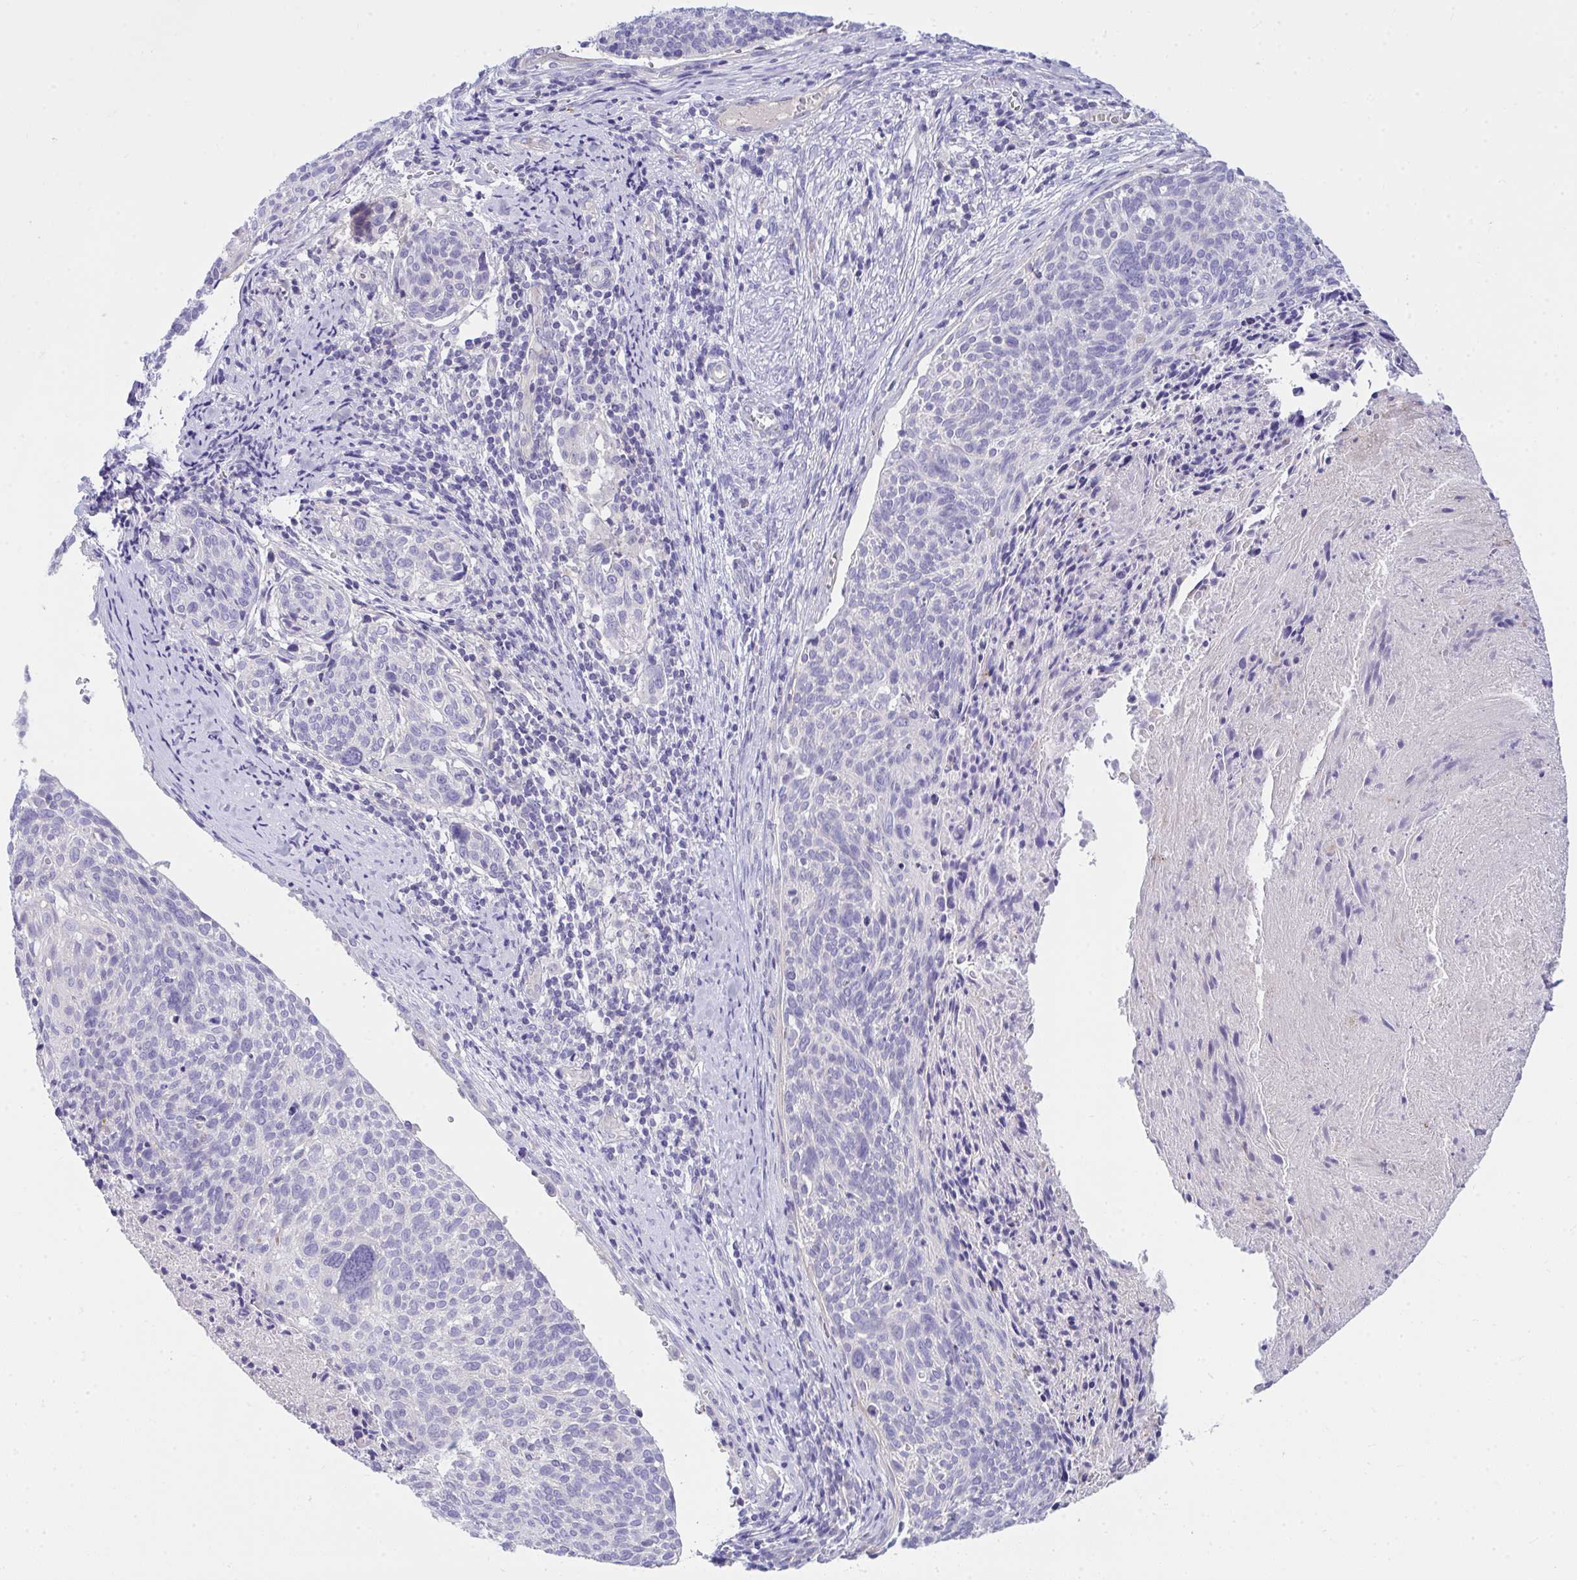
{"staining": {"intensity": "negative", "quantity": "none", "location": "none"}, "tissue": "cervical cancer", "cell_type": "Tumor cells", "image_type": "cancer", "snomed": [{"axis": "morphology", "description": "Squamous cell carcinoma, NOS"}, {"axis": "topography", "description": "Cervix"}], "caption": "There is no significant staining in tumor cells of cervical cancer. (Brightfield microscopy of DAB immunohistochemistry at high magnification).", "gene": "LRRC36", "patient": {"sex": "female", "age": 49}}